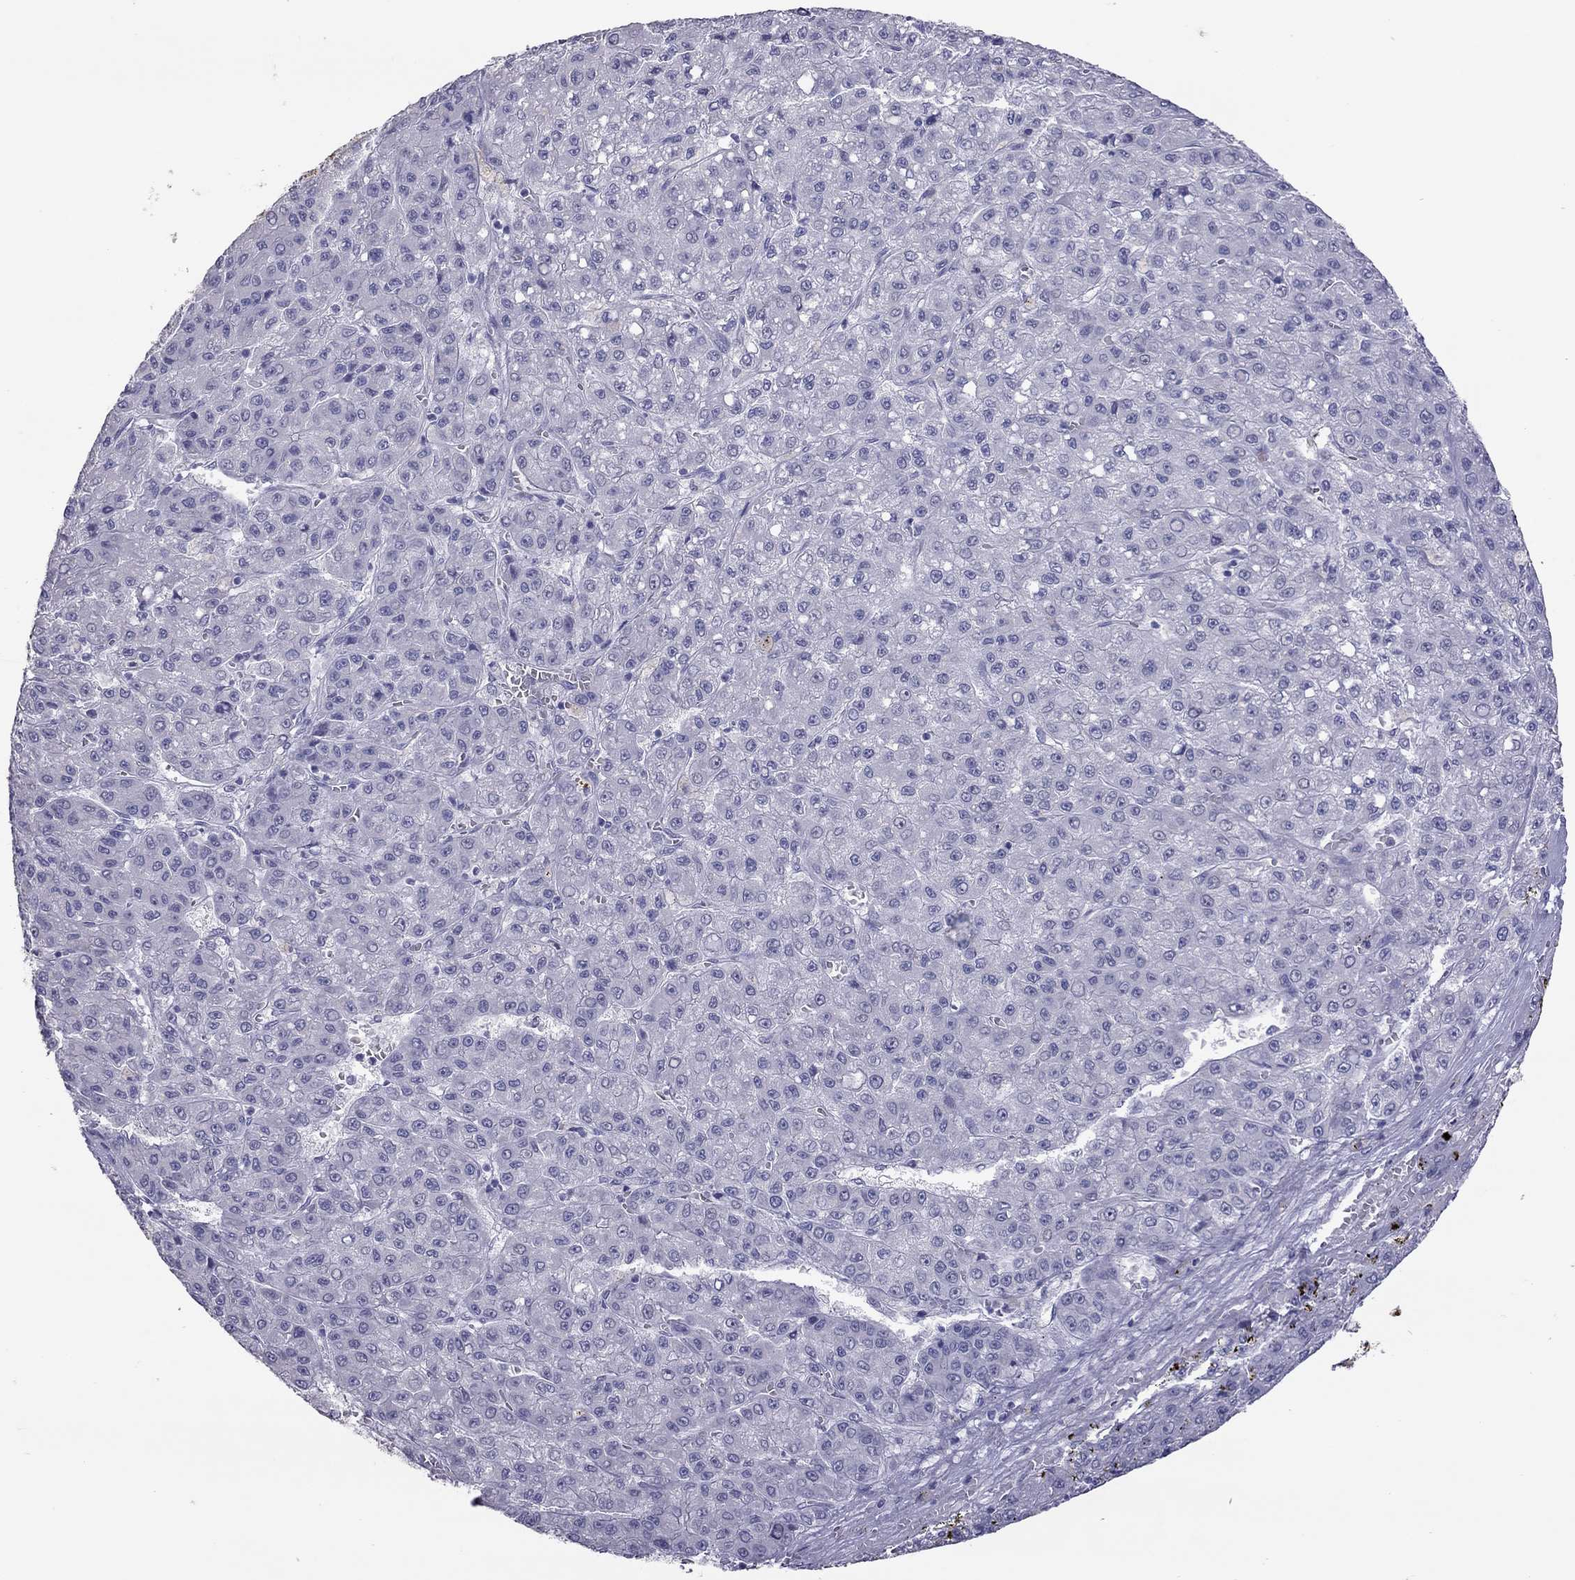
{"staining": {"intensity": "negative", "quantity": "none", "location": "none"}, "tissue": "liver cancer", "cell_type": "Tumor cells", "image_type": "cancer", "snomed": [{"axis": "morphology", "description": "Carcinoma, Hepatocellular, NOS"}, {"axis": "topography", "description": "Liver"}], "caption": "An IHC histopathology image of liver hepatocellular carcinoma is shown. There is no staining in tumor cells of liver hepatocellular carcinoma.", "gene": "MUC16", "patient": {"sex": "male", "age": 70}}